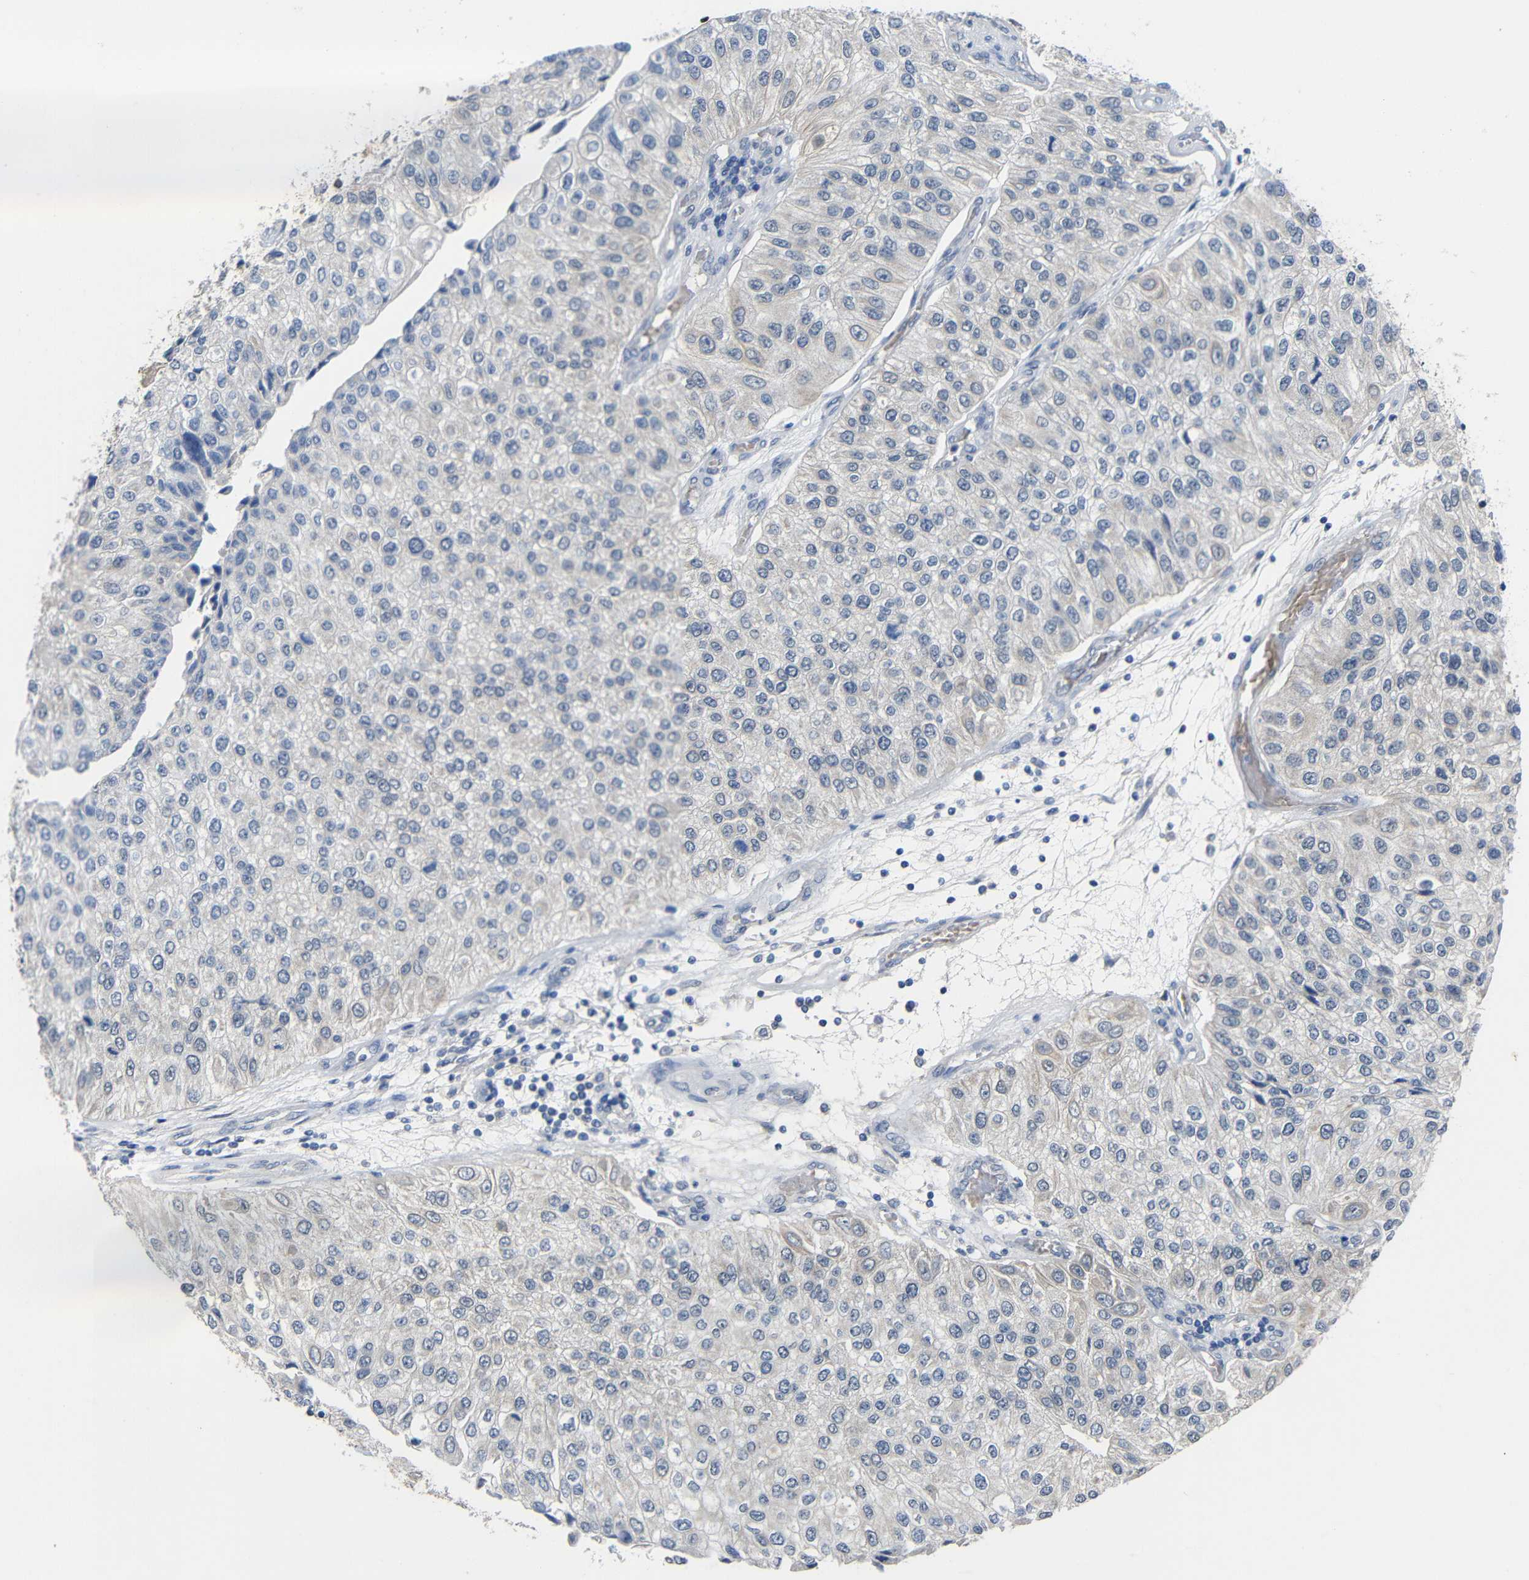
{"staining": {"intensity": "negative", "quantity": "none", "location": "none"}, "tissue": "urothelial cancer", "cell_type": "Tumor cells", "image_type": "cancer", "snomed": [{"axis": "morphology", "description": "Urothelial carcinoma, High grade"}, {"axis": "topography", "description": "Kidney"}, {"axis": "topography", "description": "Urinary bladder"}], "caption": "There is no significant staining in tumor cells of urothelial cancer.", "gene": "HNF1A", "patient": {"sex": "male", "age": 77}}